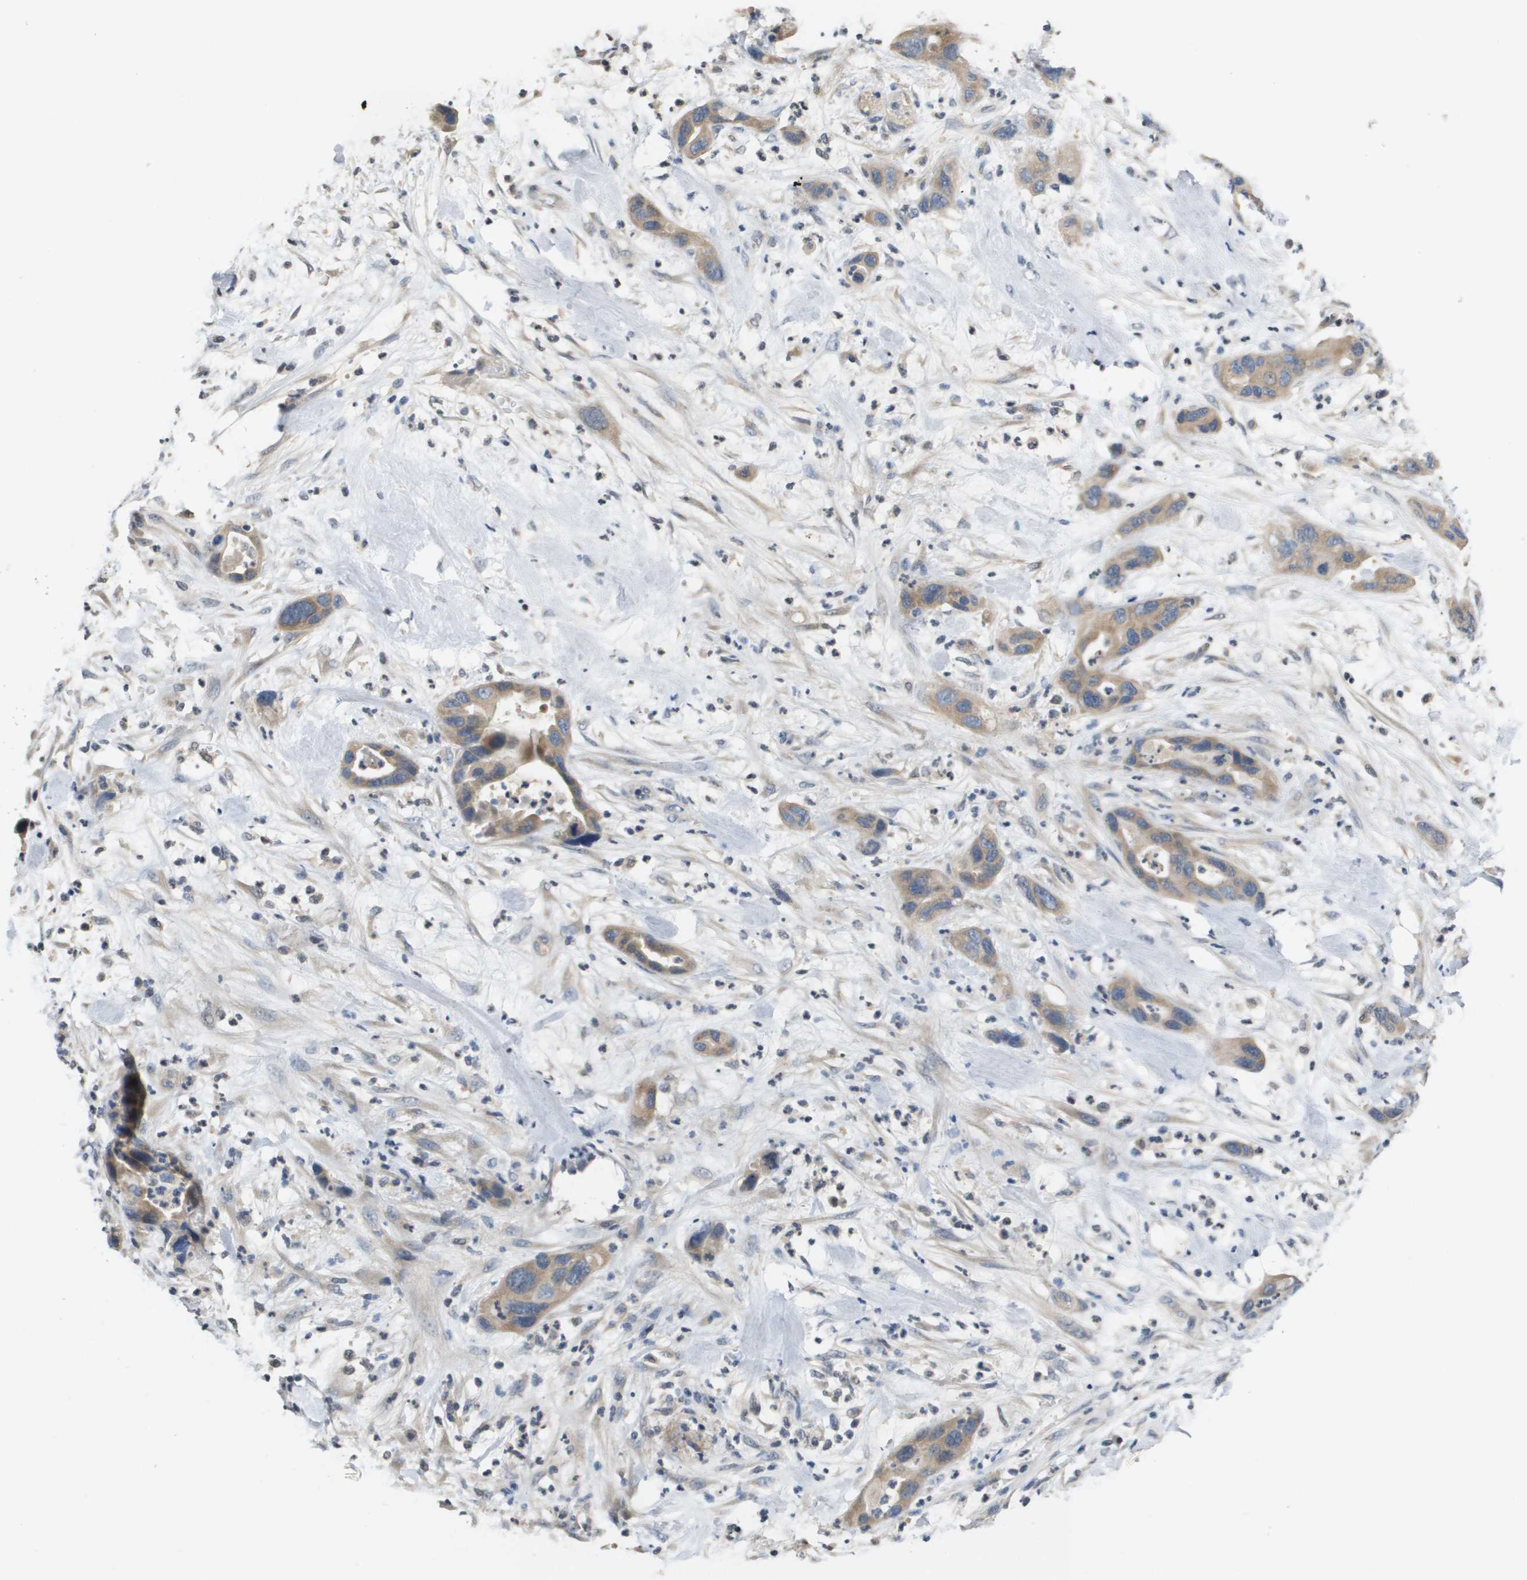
{"staining": {"intensity": "moderate", "quantity": ">75%", "location": "cytoplasmic/membranous"}, "tissue": "pancreatic cancer", "cell_type": "Tumor cells", "image_type": "cancer", "snomed": [{"axis": "morphology", "description": "Adenocarcinoma, NOS"}, {"axis": "topography", "description": "Pancreas"}], "caption": "The immunohistochemical stain shows moderate cytoplasmic/membranous staining in tumor cells of pancreatic cancer tissue.", "gene": "CAPN11", "patient": {"sex": "female", "age": 71}}